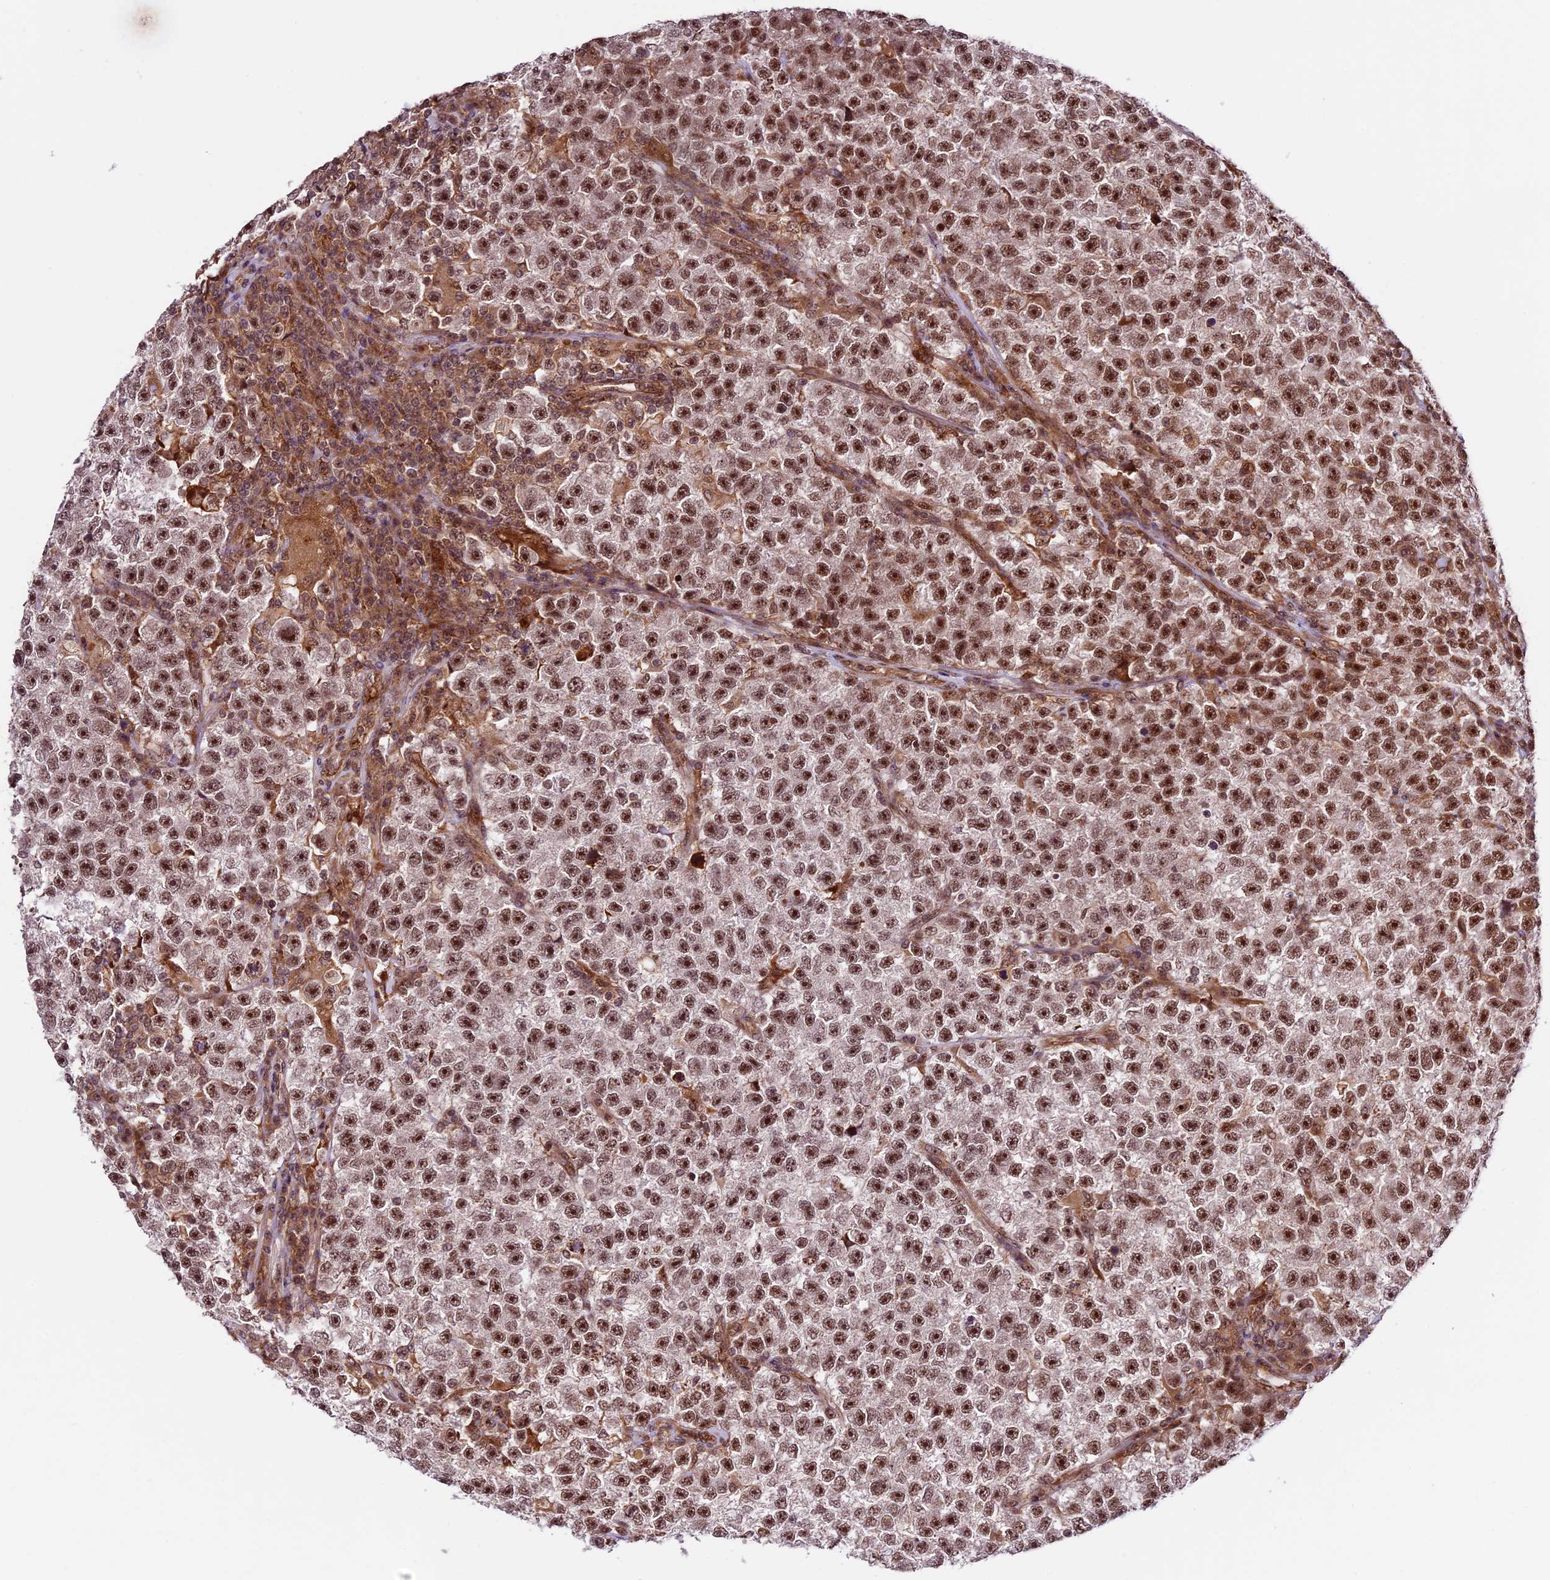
{"staining": {"intensity": "strong", "quantity": ">75%", "location": "nuclear"}, "tissue": "testis cancer", "cell_type": "Tumor cells", "image_type": "cancer", "snomed": [{"axis": "morphology", "description": "Seminoma, NOS"}, {"axis": "topography", "description": "Testis"}], "caption": "Strong nuclear protein expression is seen in about >75% of tumor cells in seminoma (testis).", "gene": "DHX38", "patient": {"sex": "male", "age": 22}}